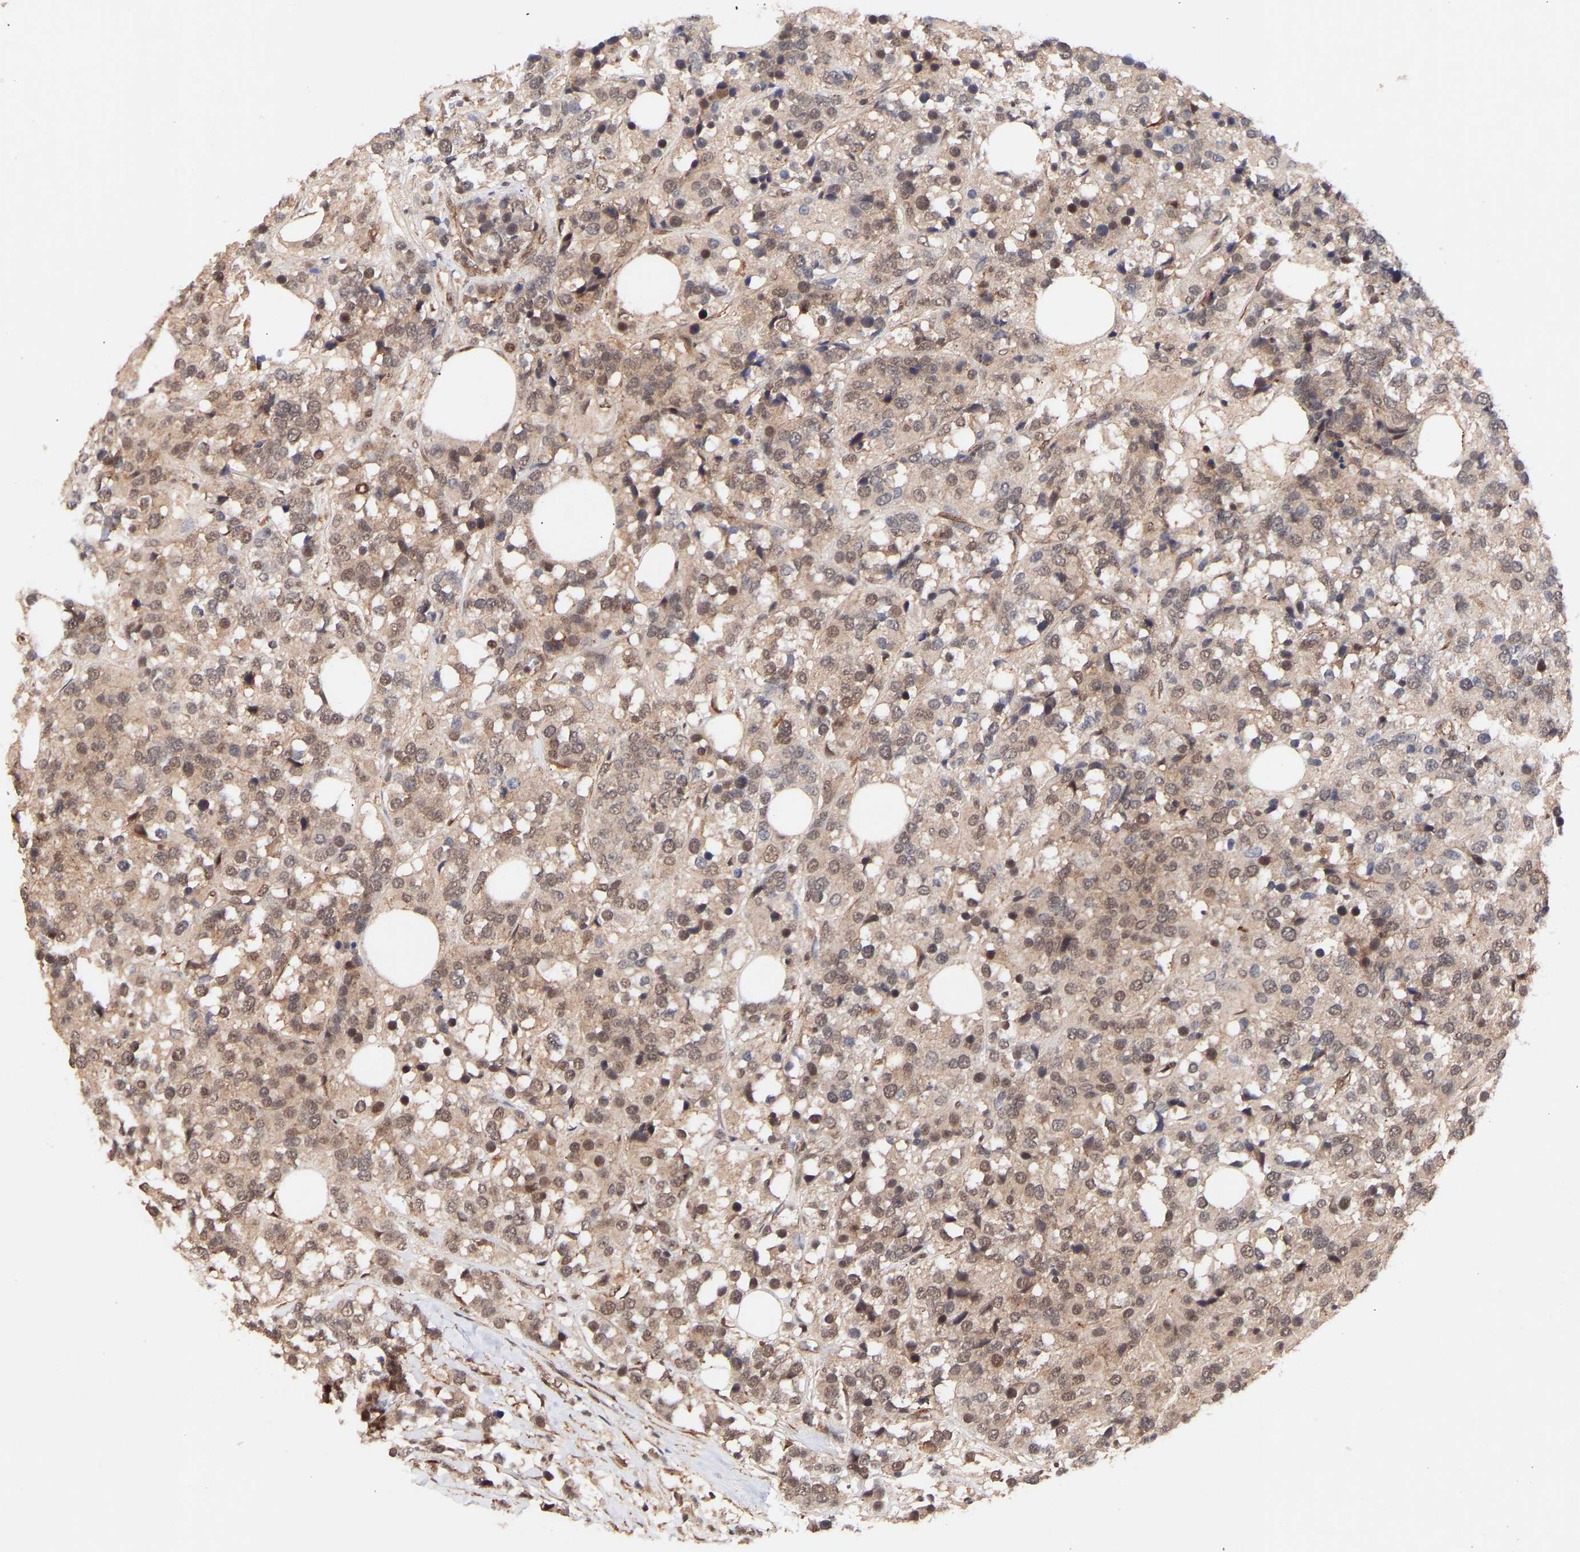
{"staining": {"intensity": "moderate", "quantity": ">75%", "location": "cytoplasmic/membranous"}, "tissue": "breast cancer", "cell_type": "Tumor cells", "image_type": "cancer", "snomed": [{"axis": "morphology", "description": "Lobular carcinoma"}, {"axis": "topography", "description": "Breast"}], "caption": "Immunohistochemical staining of human breast cancer displays moderate cytoplasmic/membranous protein expression in approximately >75% of tumor cells.", "gene": "PDLIM5", "patient": {"sex": "female", "age": 59}}